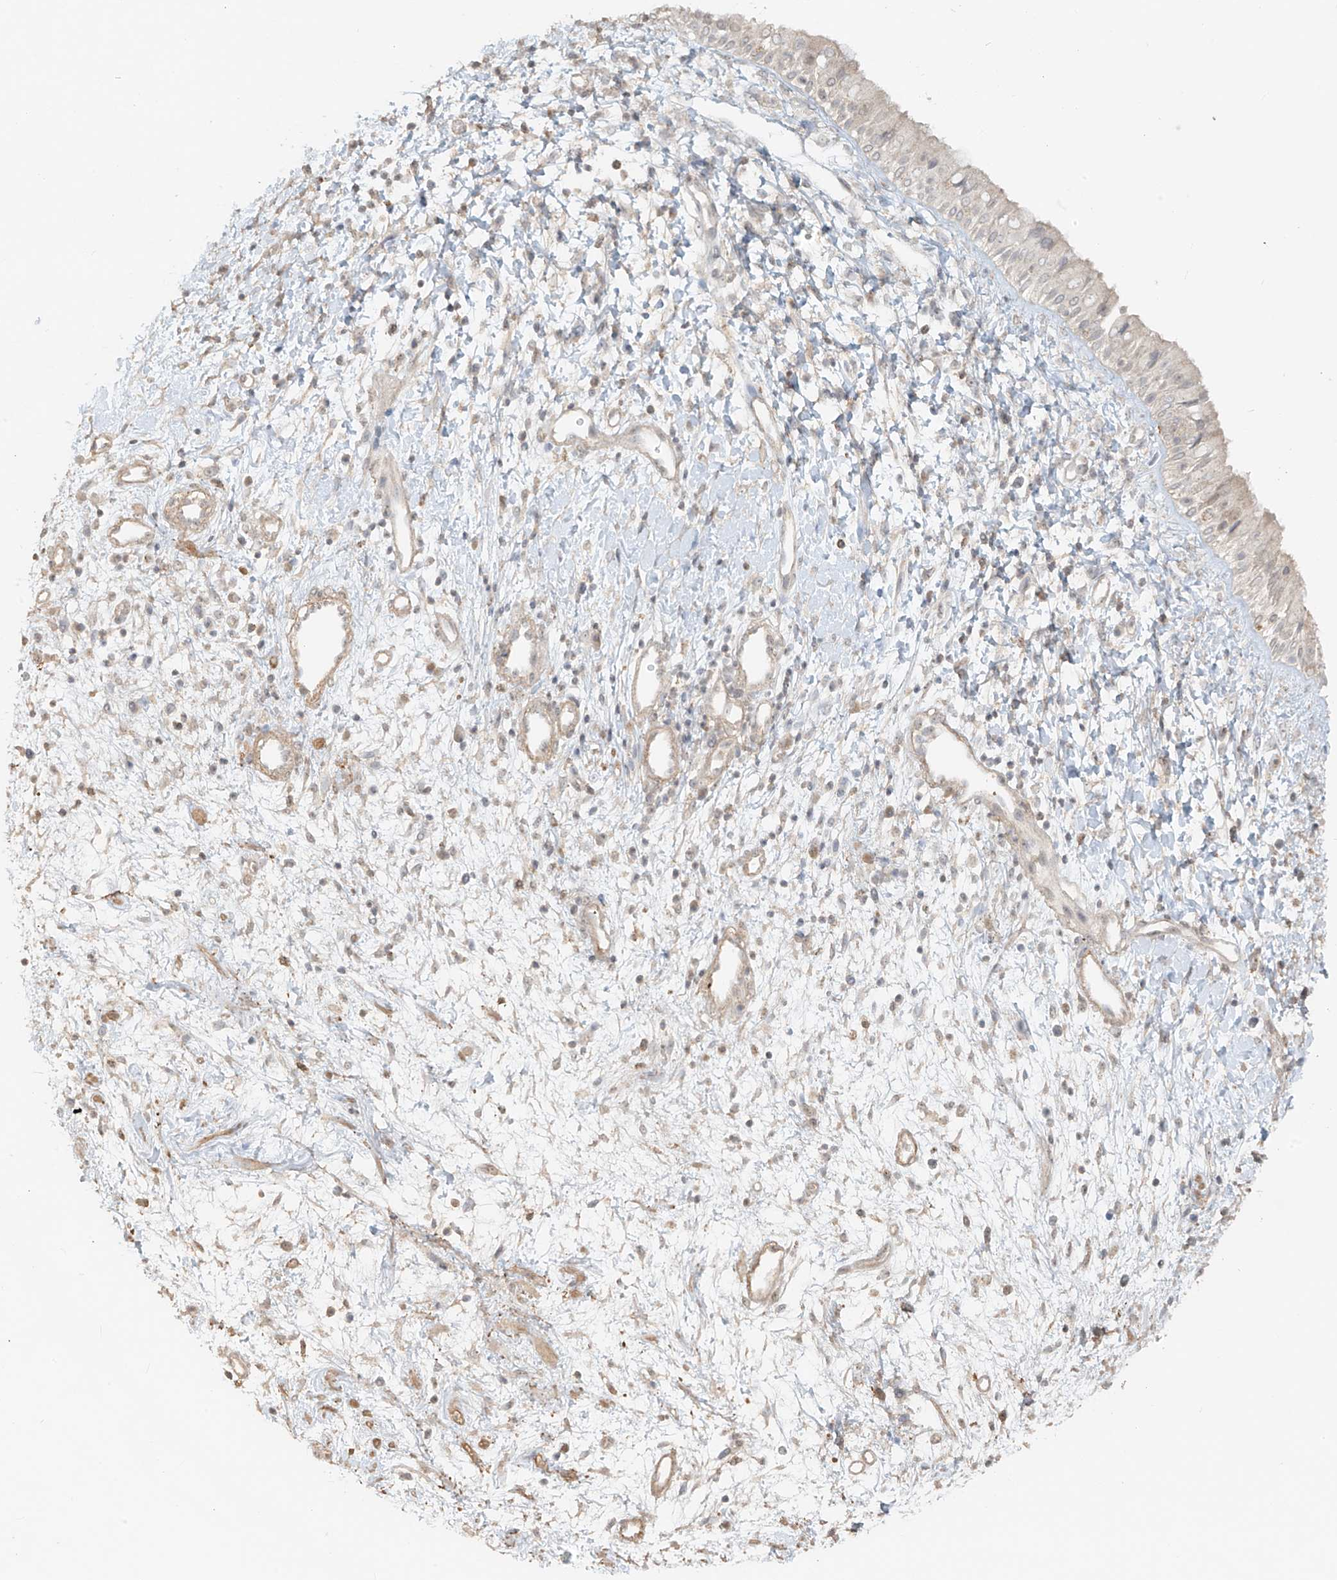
{"staining": {"intensity": "weak", "quantity": "25%-75%", "location": "cytoplasmic/membranous"}, "tissue": "nasopharynx", "cell_type": "Respiratory epithelial cells", "image_type": "normal", "snomed": [{"axis": "morphology", "description": "Normal tissue, NOS"}, {"axis": "topography", "description": "Nasopharynx"}], "caption": "DAB immunohistochemical staining of benign human nasopharynx displays weak cytoplasmic/membranous protein positivity in about 25%-75% of respiratory epithelial cells. Using DAB (3,3'-diaminobenzidine) (brown) and hematoxylin (blue) stains, captured at high magnification using brightfield microscopy.", "gene": "ABCD1", "patient": {"sex": "male", "age": 22}}